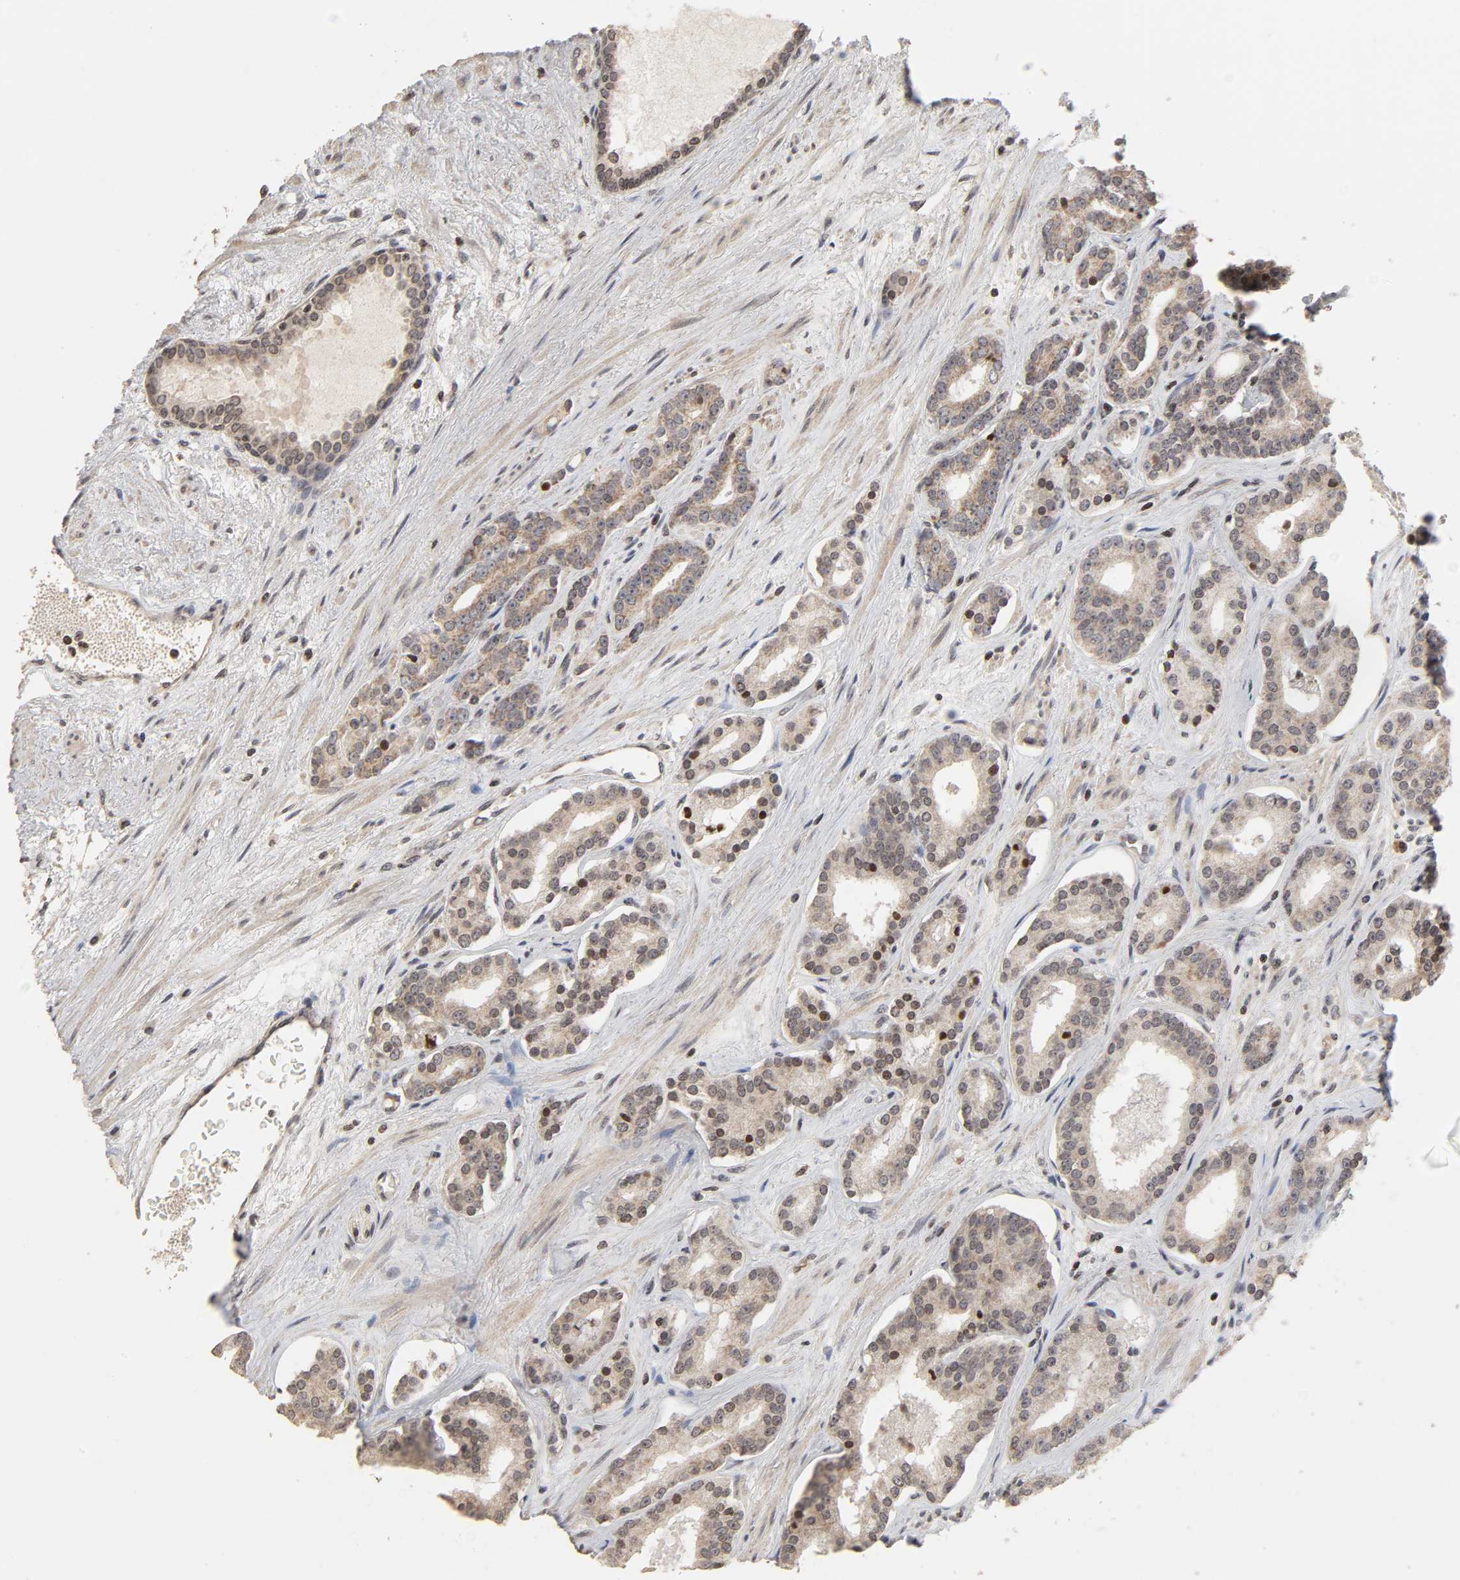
{"staining": {"intensity": "moderate", "quantity": "<25%", "location": "nuclear"}, "tissue": "prostate cancer", "cell_type": "Tumor cells", "image_type": "cancer", "snomed": [{"axis": "morphology", "description": "Adenocarcinoma, Low grade"}, {"axis": "topography", "description": "Prostate"}], "caption": "Adenocarcinoma (low-grade) (prostate) was stained to show a protein in brown. There is low levels of moderate nuclear positivity in approximately <25% of tumor cells.", "gene": "ZNF473", "patient": {"sex": "male", "age": 63}}